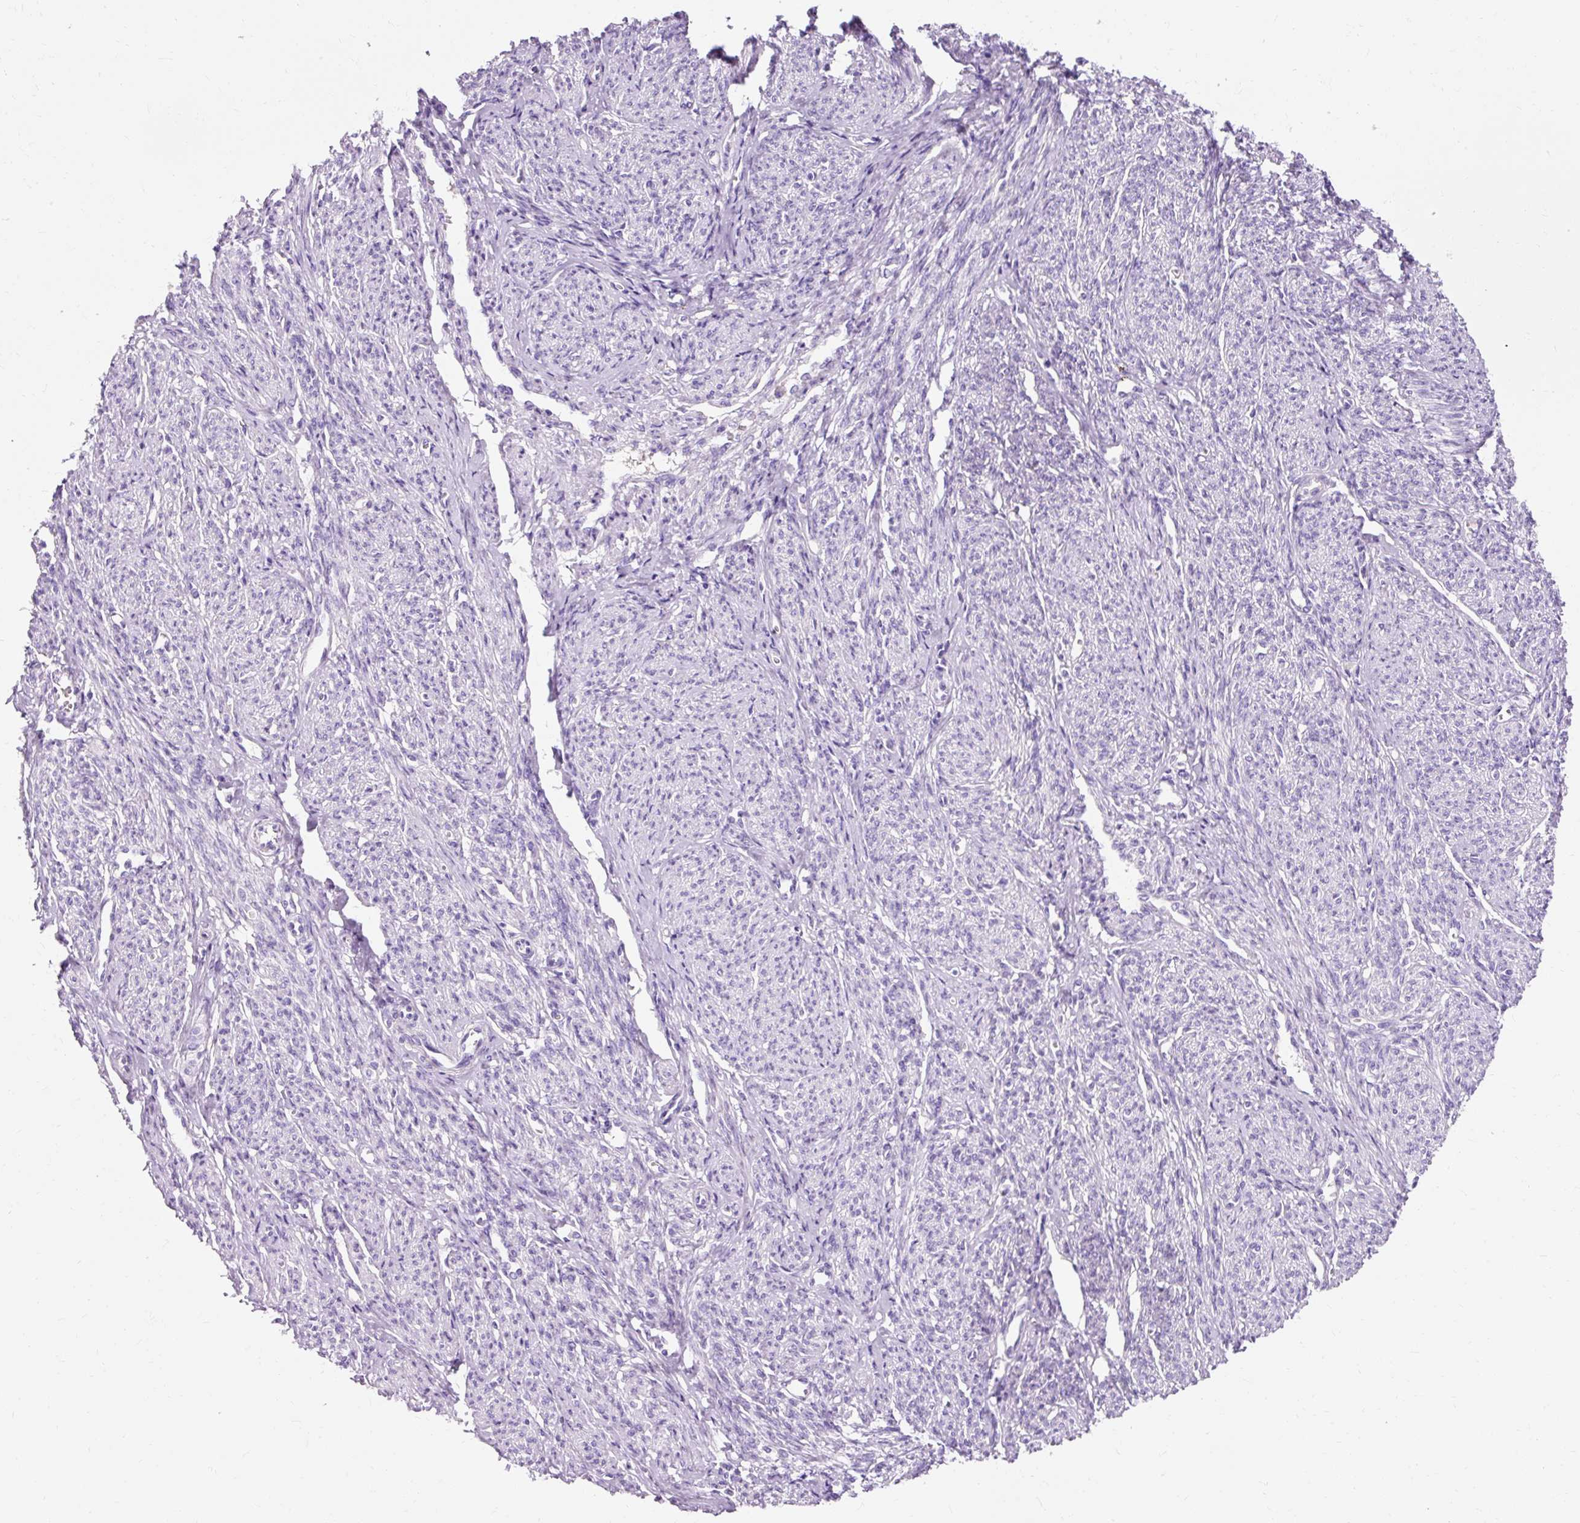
{"staining": {"intensity": "negative", "quantity": "none", "location": "none"}, "tissue": "smooth muscle", "cell_type": "Smooth muscle cells", "image_type": "normal", "snomed": [{"axis": "morphology", "description": "Normal tissue, NOS"}, {"axis": "topography", "description": "Smooth muscle"}], "caption": "This is a histopathology image of immunohistochemistry staining of unremarkable smooth muscle, which shows no positivity in smooth muscle cells.", "gene": "CLDN25", "patient": {"sex": "female", "age": 65}}